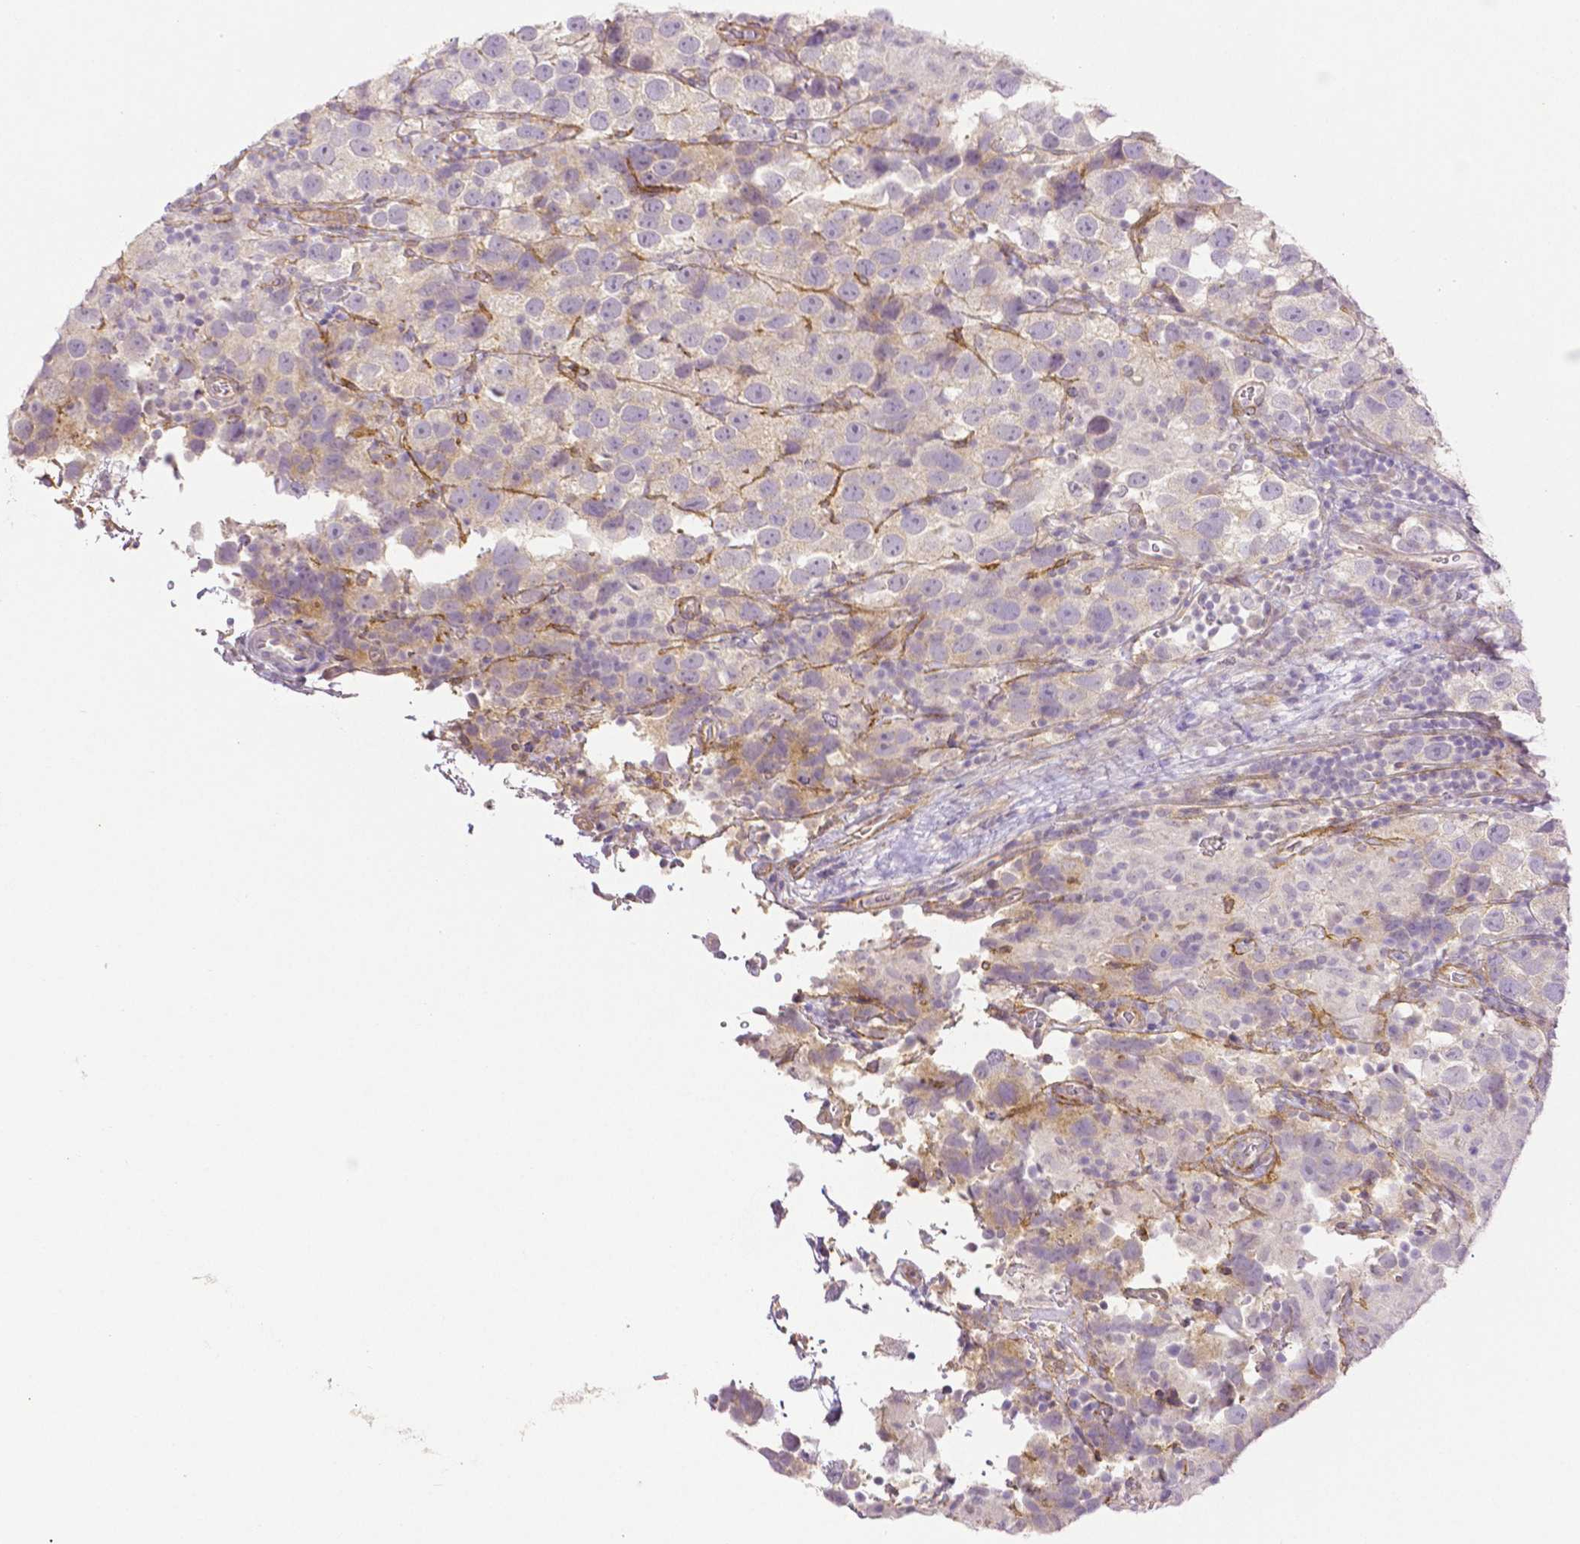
{"staining": {"intensity": "negative", "quantity": "none", "location": "none"}, "tissue": "testis cancer", "cell_type": "Tumor cells", "image_type": "cancer", "snomed": [{"axis": "morphology", "description": "Seminoma, NOS"}, {"axis": "topography", "description": "Testis"}], "caption": "Testis cancer (seminoma) stained for a protein using immunohistochemistry exhibits no positivity tumor cells.", "gene": "THY1", "patient": {"sex": "male", "age": 26}}